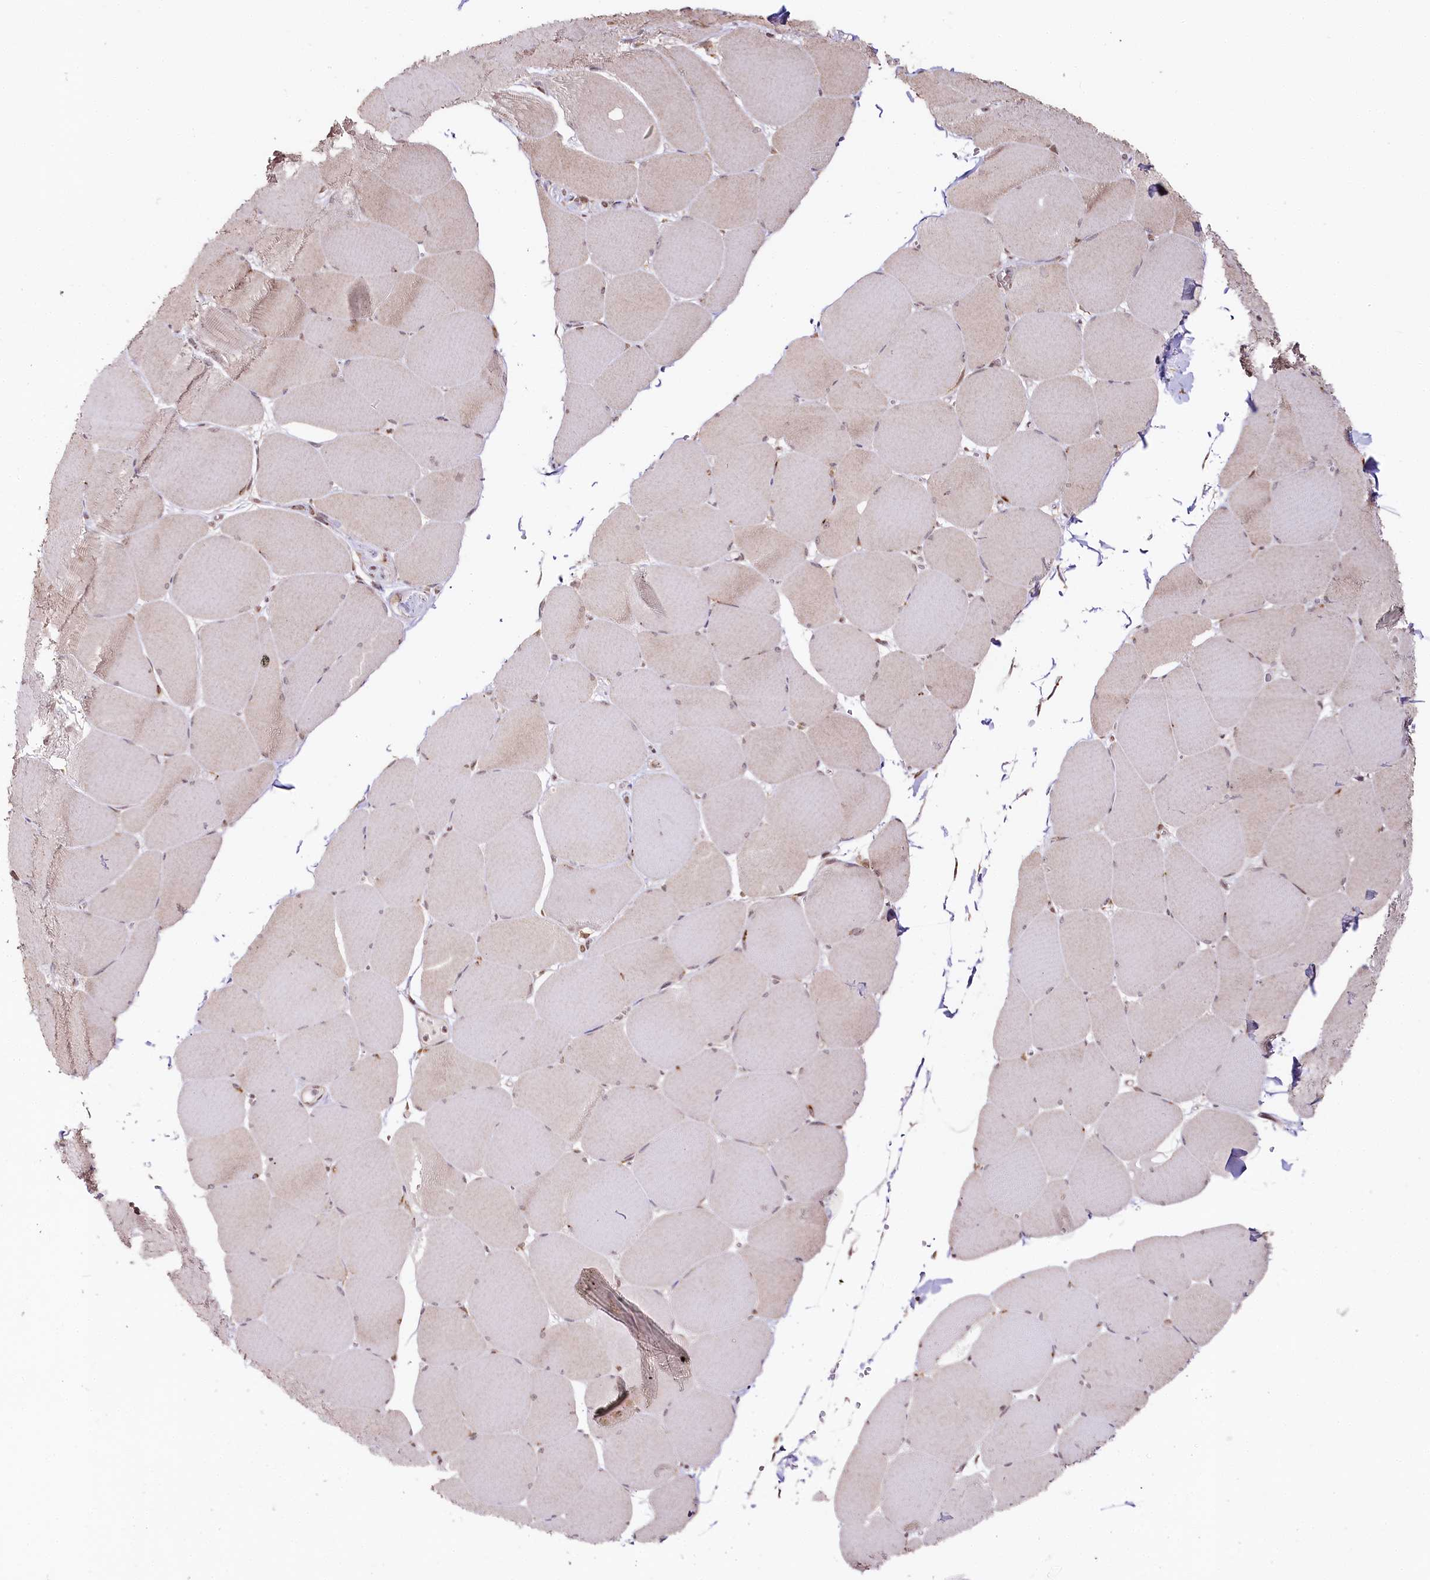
{"staining": {"intensity": "weak", "quantity": "25%-75%", "location": "cytoplasmic/membranous,nuclear"}, "tissue": "skeletal muscle", "cell_type": "Myocytes", "image_type": "normal", "snomed": [{"axis": "morphology", "description": "Normal tissue, NOS"}, {"axis": "topography", "description": "Skeletal muscle"}, {"axis": "topography", "description": "Head-Neck"}], "caption": "Skeletal muscle stained with immunohistochemistry (IHC) shows weak cytoplasmic/membranous,nuclear positivity in approximately 25%-75% of myocytes.", "gene": "CNPY2", "patient": {"sex": "male", "age": 66}}